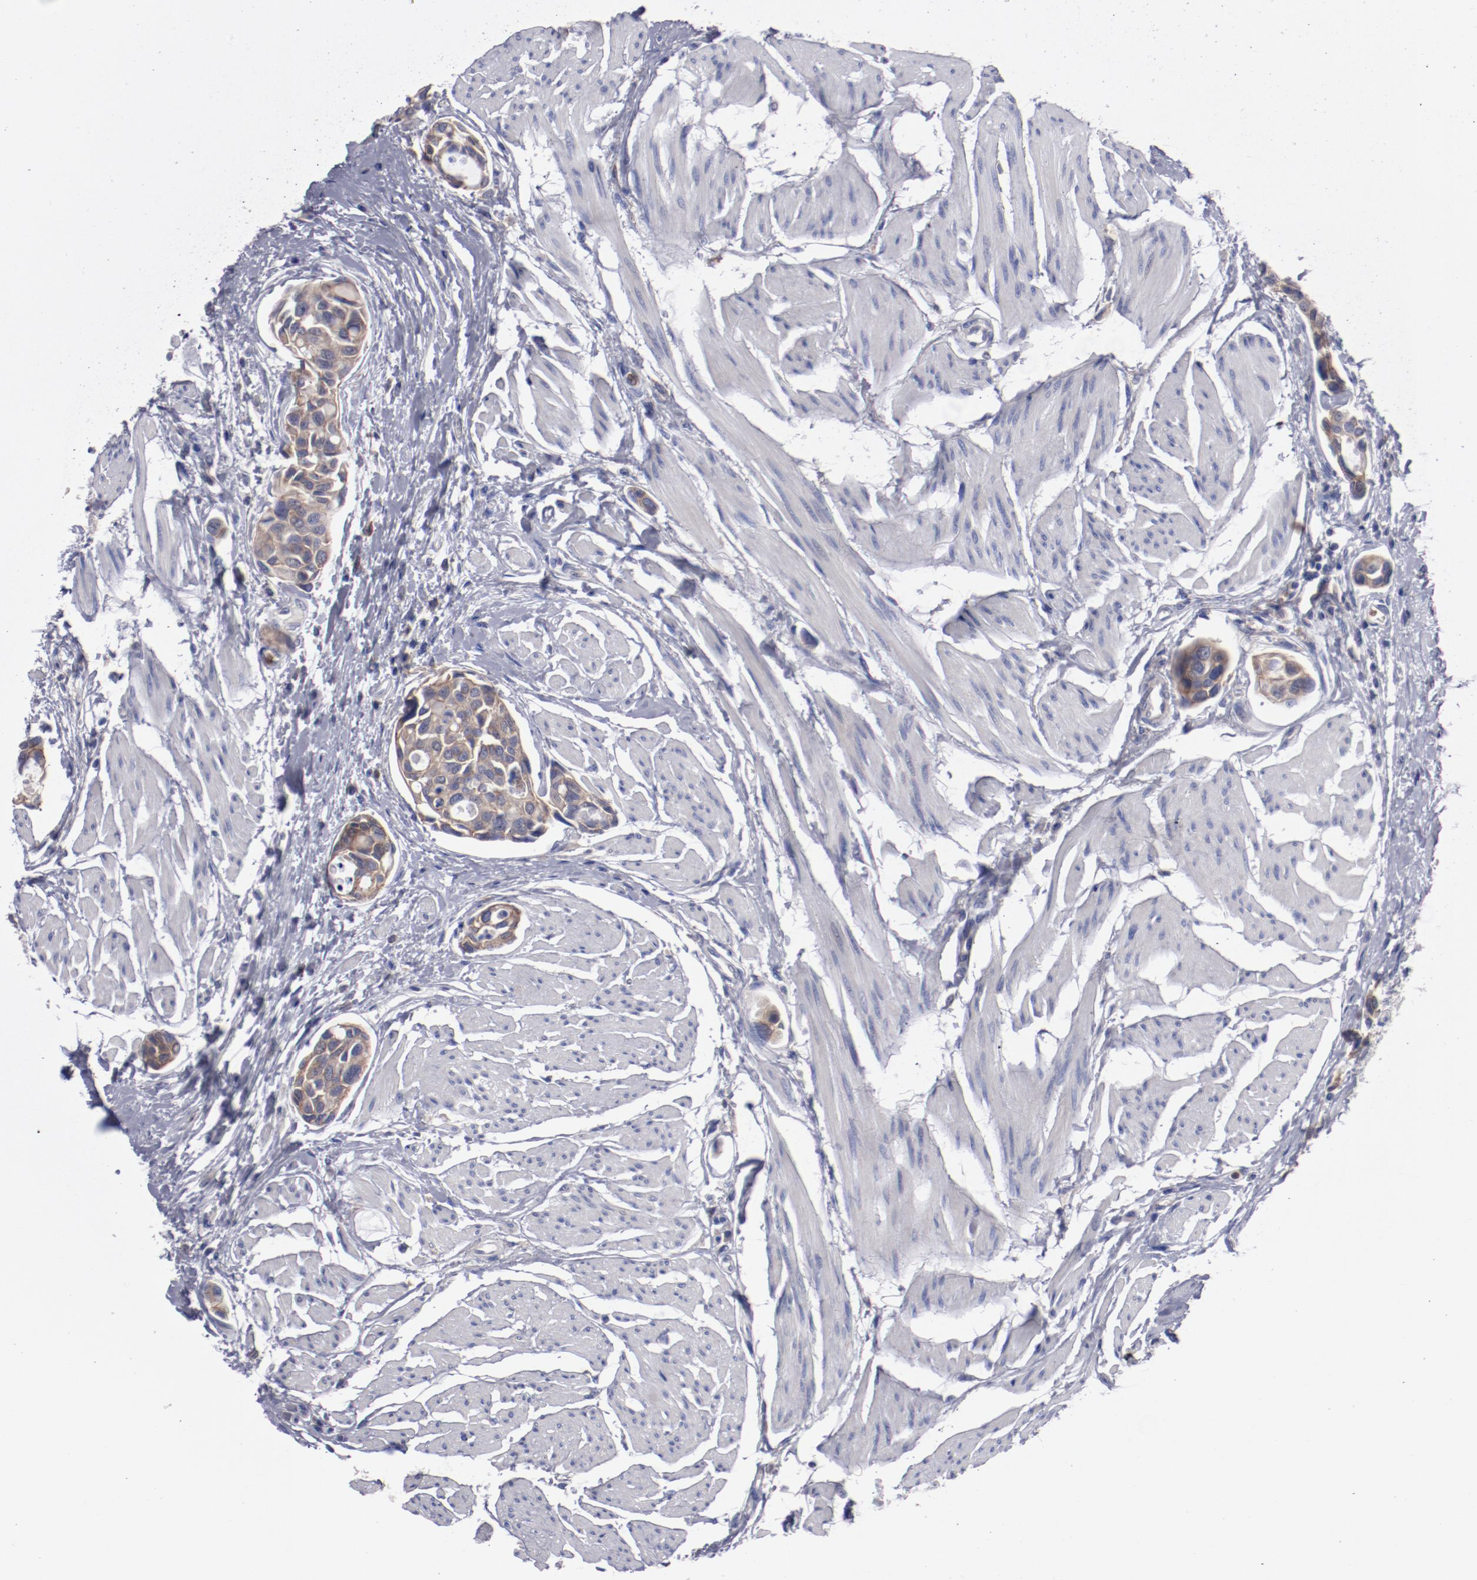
{"staining": {"intensity": "moderate", "quantity": ">75%", "location": "cytoplasmic/membranous"}, "tissue": "urothelial cancer", "cell_type": "Tumor cells", "image_type": "cancer", "snomed": [{"axis": "morphology", "description": "Urothelial carcinoma, High grade"}, {"axis": "topography", "description": "Urinary bladder"}], "caption": "Protein analysis of urothelial cancer tissue displays moderate cytoplasmic/membranous positivity in approximately >75% of tumor cells. Immunohistochemistry (ihc) stains the protein of interest in brown and the nuclei are stained blue.", "gene": "FGR", "patient": {"sex": "male", "age": 78}}